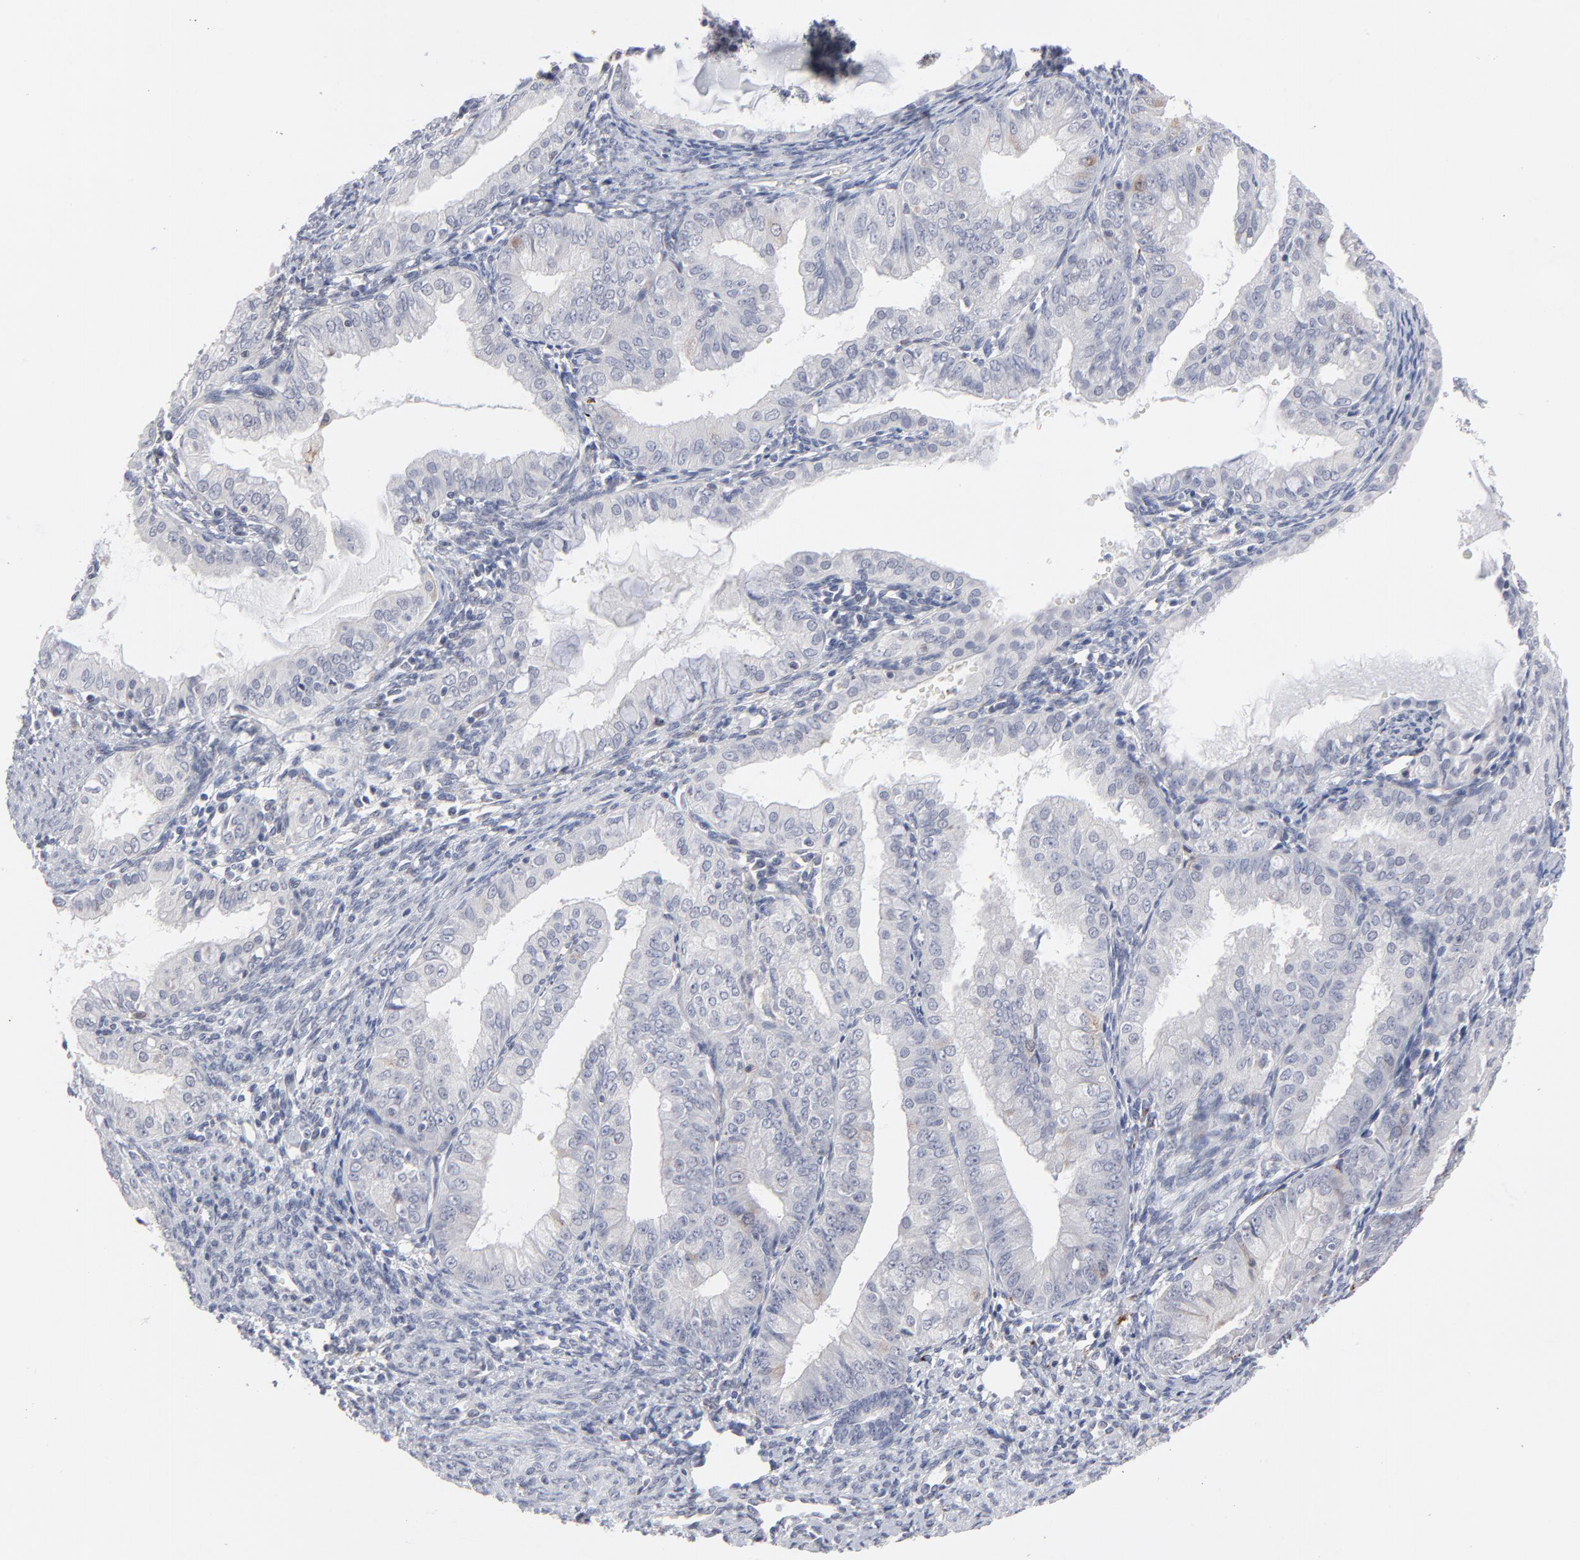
{"staining": {"intensity": "negative", "quantity": "none", "location": "none"}, "tissue": "endometrial cancer", "cell_type": "Tumor cells", "image_type": "cancer", "snomed": [{"axis": "morphology", "description": "Adenocarcinoma, NOS"}, {"axis": "topography", "description": "Endometrium"}], "caption": "Immunohistochemistry (IHC) of human adenocarcinoma (endometrial) shows no staining in tumor cells. (DAB IHC, high magnification).", "gene": "AURKA", "patient": {"sex": "female", "age": 76}}